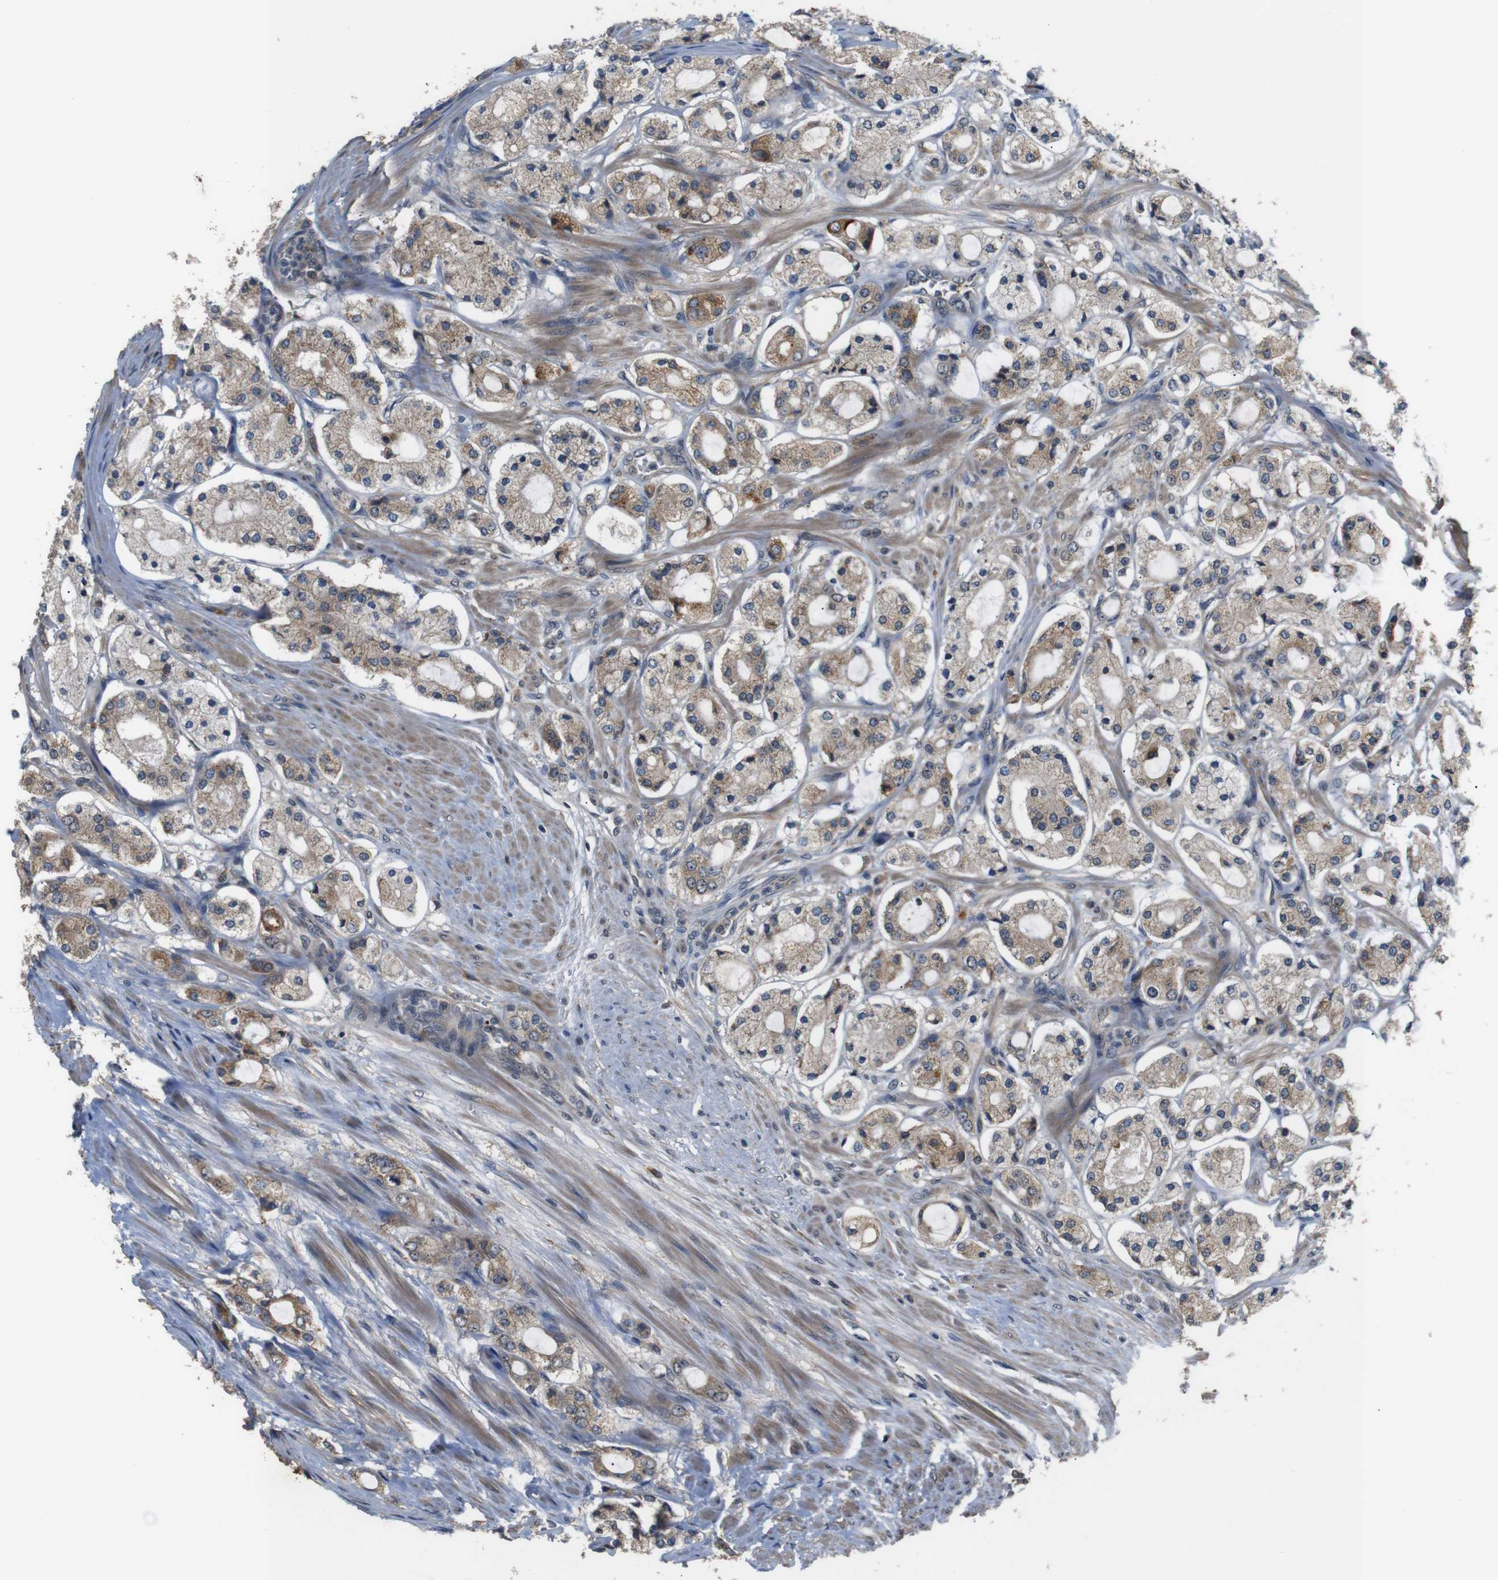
{"staining": {"intensity": "weak", "quantity": ">75%", "location": "cytoplasmic/membranous"}, "tissue": "prostate cancer", "cell_type": "Tumor cells", "image_type": "cancer", "snomed": [{"axis": "morphology", "description": "Adenocarcinoma, High grade"}, {"axis": "topography", "description": "Prostate"}], "caption": "Protein staining demonstrates weak cytoplasmic/membranous positivity in approximately >75% of tumor cells in high-grade adenocarcinoma (prostate).", "gene": "EPHB2", "patient": {"sex": "male", "age": 65}}